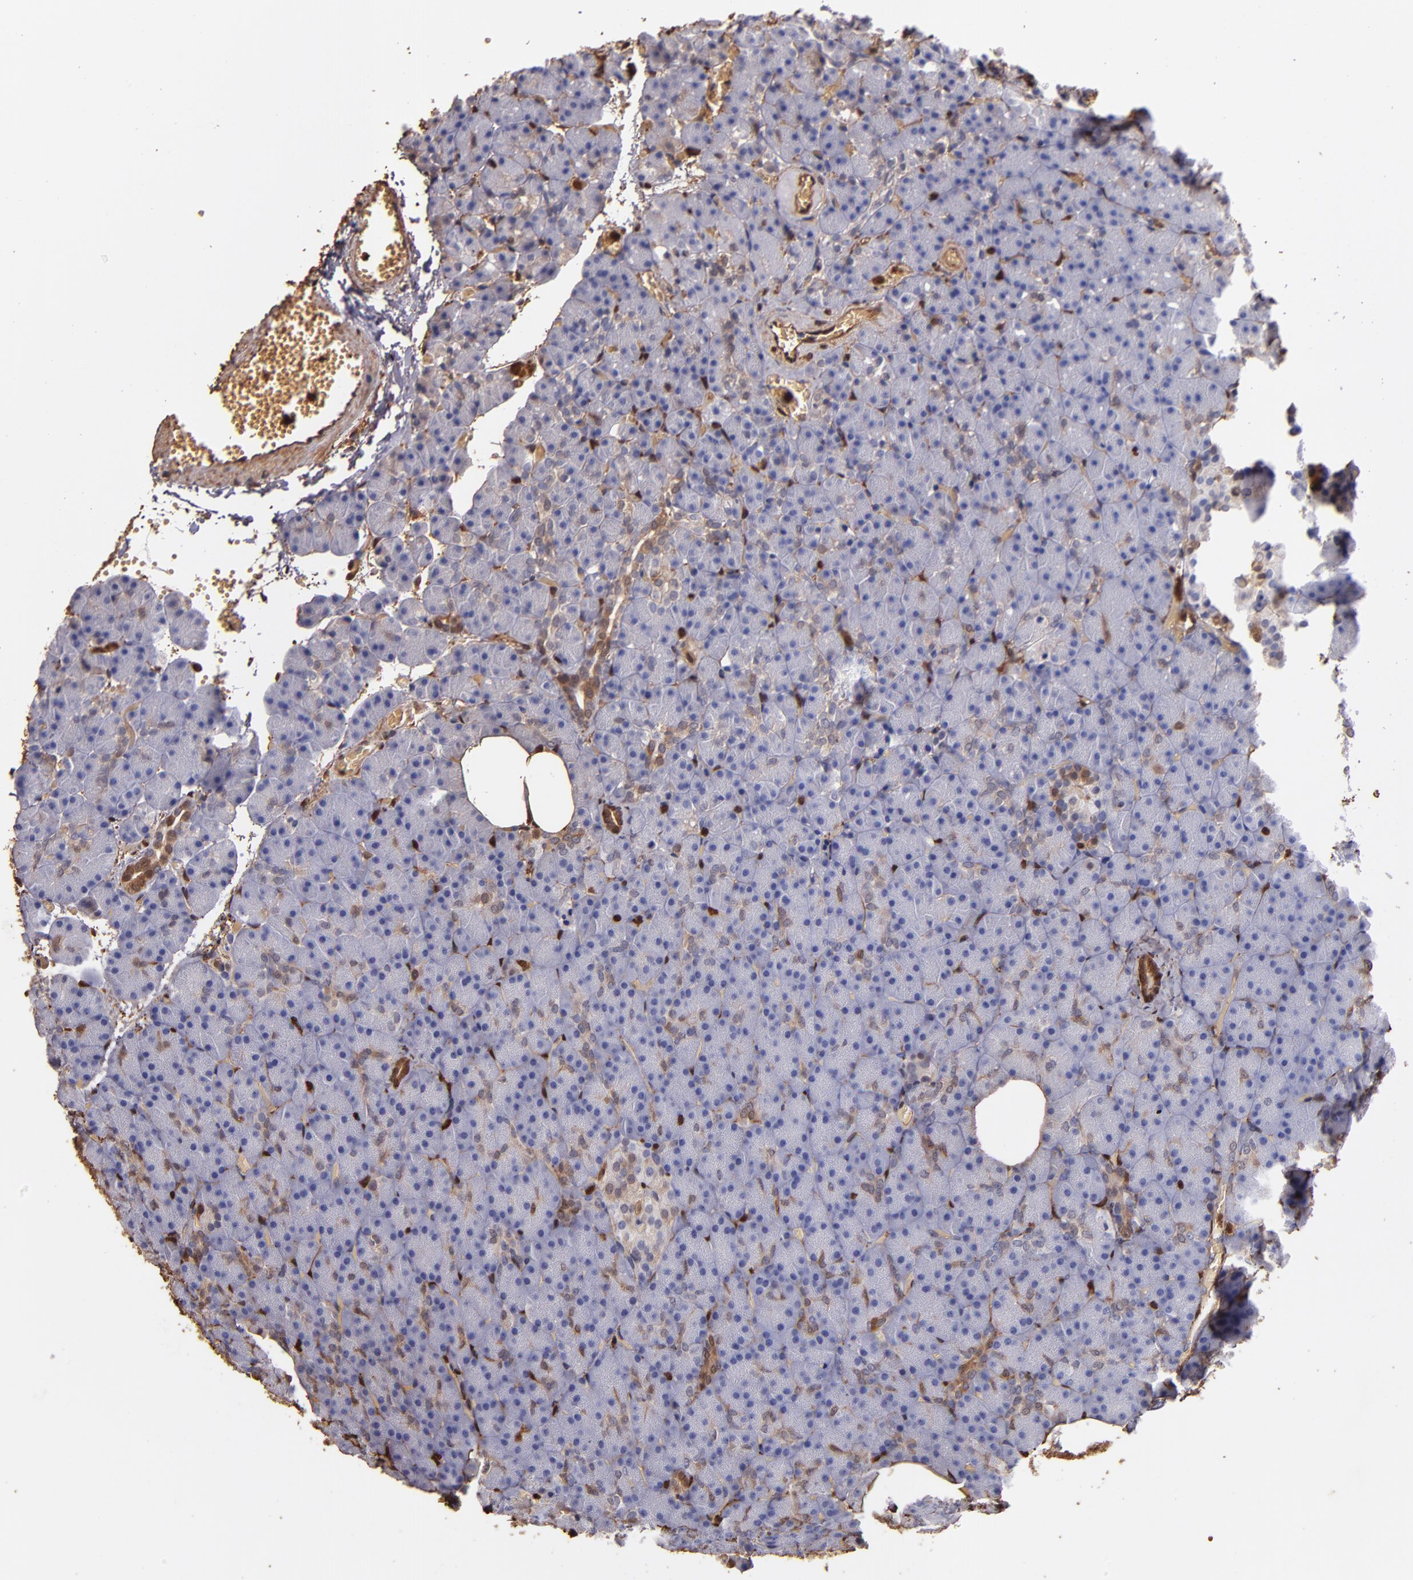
{"staining": {"intensity": "strong", "quantity": "<25%", "location": "cytoplasmic/membranous,nuclear"}, "tissue": "carcinoid", "cell_type": "Tumor cells", "image_type": "cancer", "snomed": [{"axis": "morphology", "description": "Normal tissue, NOS"}, {"axis": "morphology", "description": "Carcinoid, malignant, NOS"}, {"axis": "topography", "description": "Pancreas"}], "caption": "Immunohistochemistry (IHC) micrograph of carcinoid stained for a protein (brown), which displays medium levels of strong cytoplasmic/membranous and nuclear staining in approximately <25% of tumor cells.", "gene": "S100A6", "patient": {"sex": "female", "age": 35}}